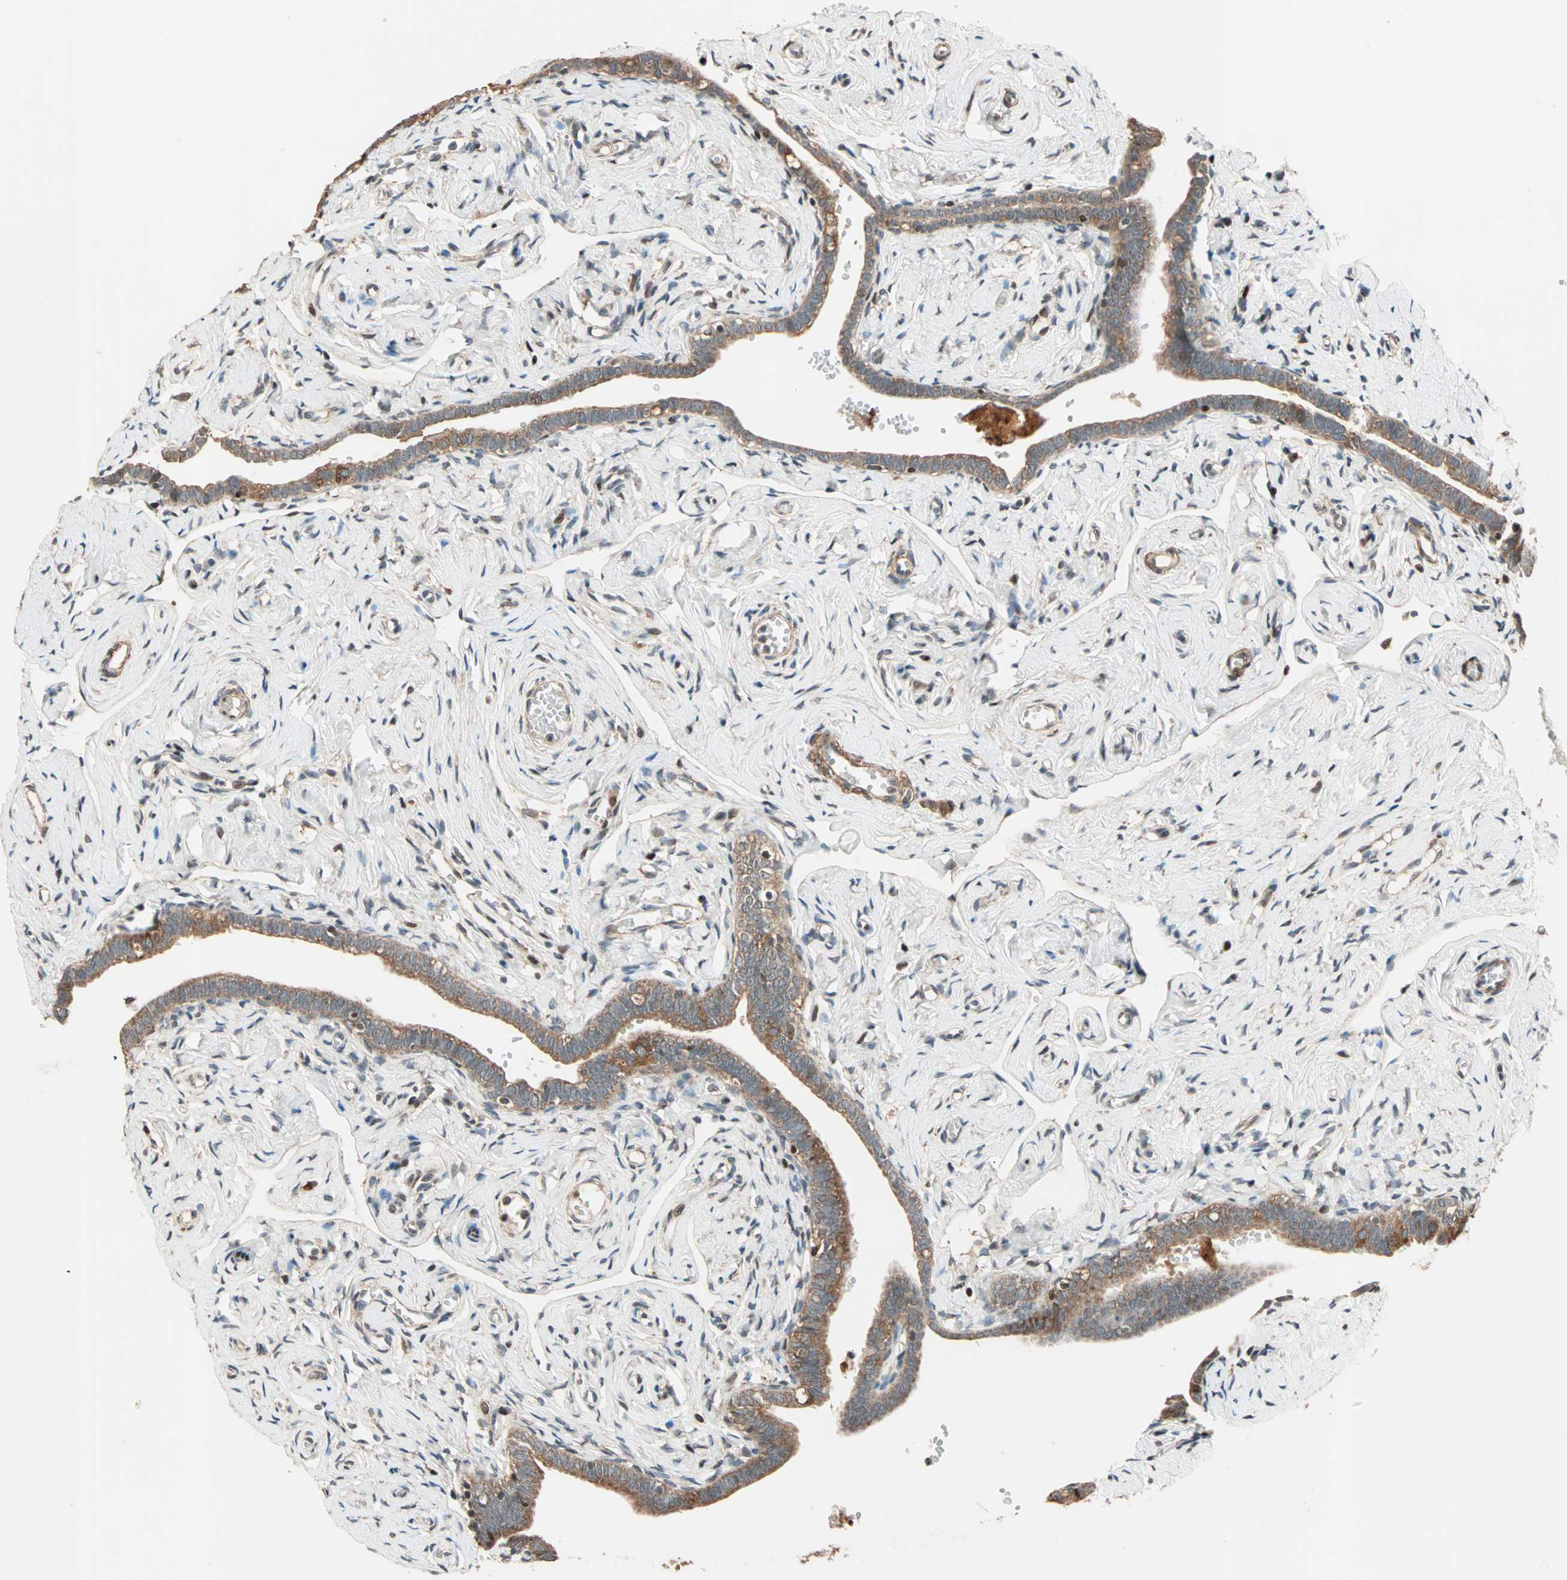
{"staining": {"intensity": "strong", "quantity": ">75%", "location": "cytoplasmic/membranous,nuclear"}, "tissue": "fallopian tube", "cell_type": "Glandular cells", "image_type": "normal", "snomed": [{"axis": "morphology", "description": "Normal tissue, NOS"}, {"axis": "topography", "description": "Fallopian tube"}], "caption": "Glandular cells show strong cytoplasmic/membranous,nuclear staining in approximately >75% of cells in unremarkable fallopian tube. (Brightfield microscopy of DAB IHC at high magnification).", "gene": "HECW1", "patient": {"sex": "female", "age": 71}}